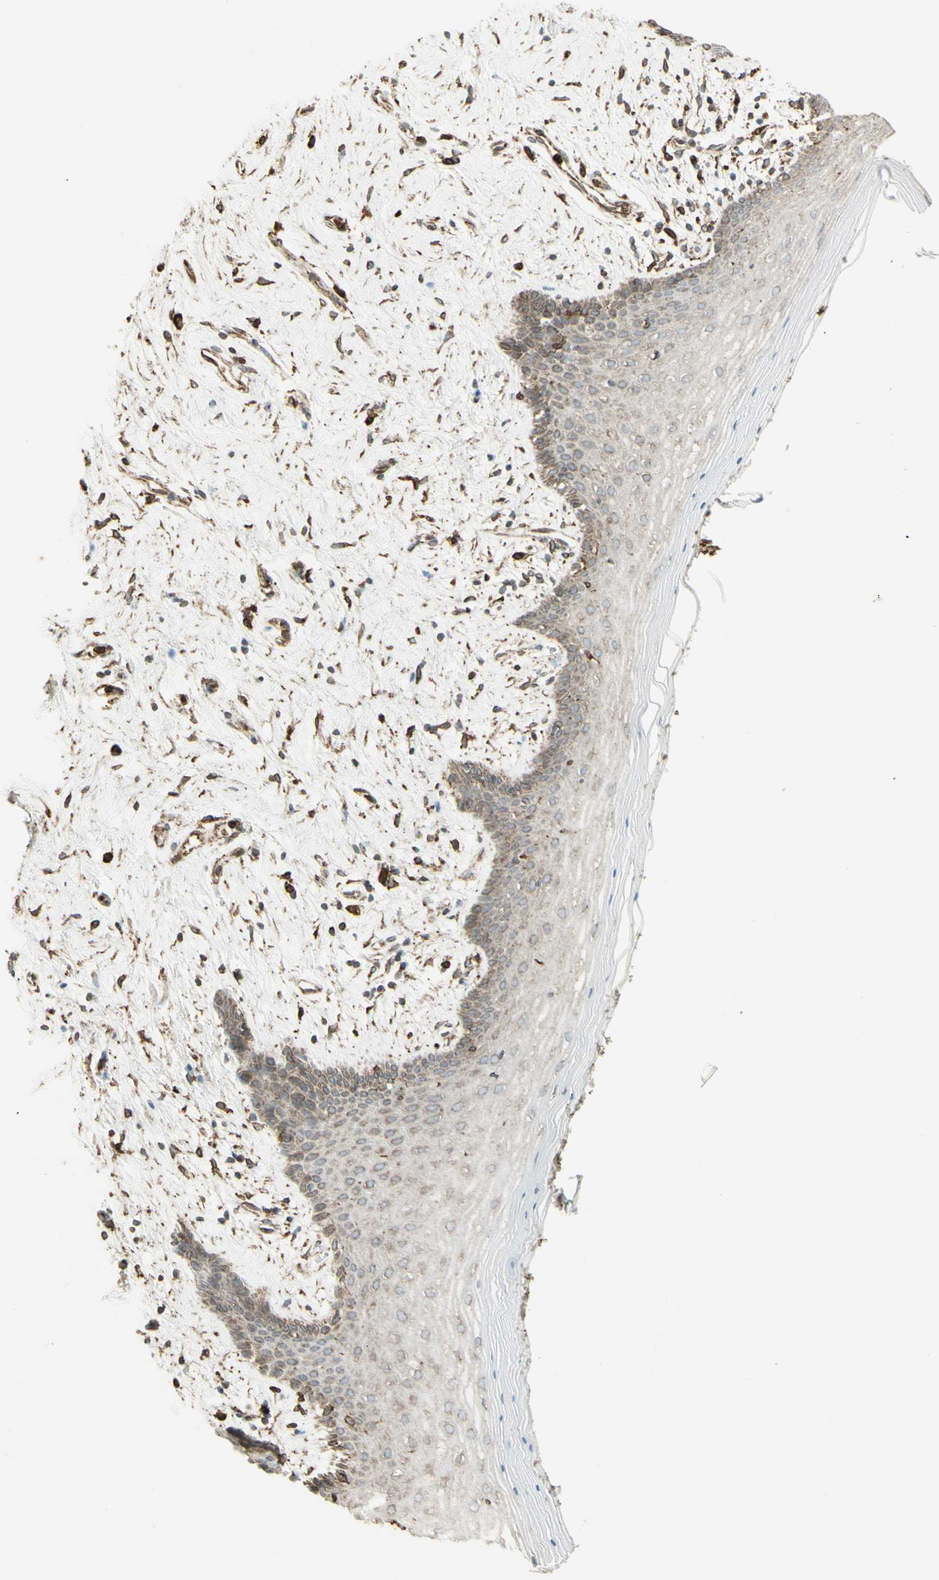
{"staining": {"intensity": "weak", "quantity": "25%-75%", "location": "cytoplasmic/membranous"}, "tissue": "vagina", "cell_type": "Squamous epithelial cells", "image_type": "normal", "snomed": [{"axis": "morphology", "description": "Normal tissue, NOS"}, {"axis": "topography", "description": "Vagina"}], "caption": "The photomicrograph exhibits staining of normal vagina, revealing weak cytoplasmic/membranous protein positivity (brown color) within squamous epithelial cells. (Brightfield microscopy of DAB IHC at high magnification).", "gene": "CANX", "patient": {"sex": "female", "age": 44}}